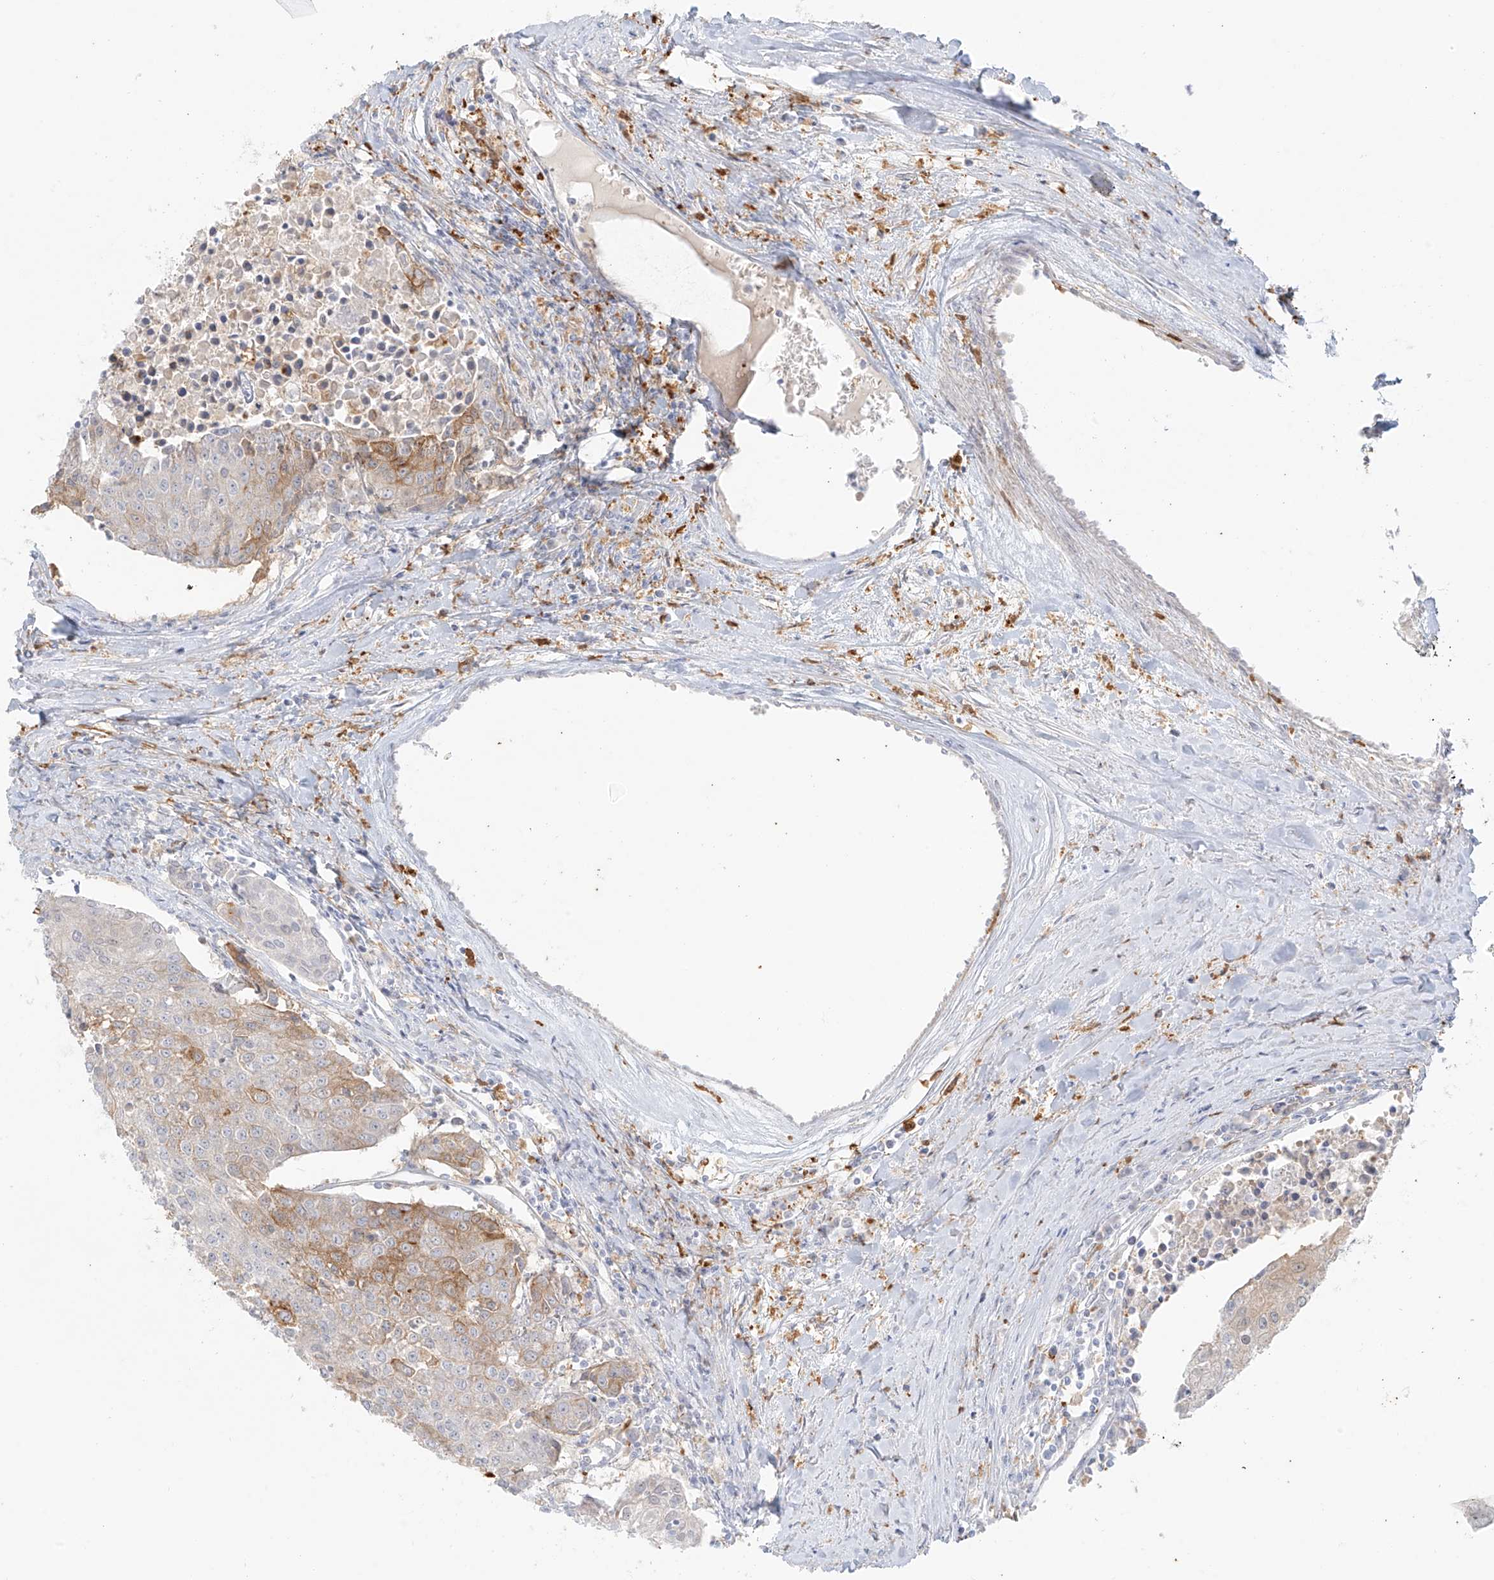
{"staining": {"intensity": "moderate", "quantity": "<25%", "location": "cytoplasmic/membranous"}, "tissue": "urothelial cancer", "cell_type": "Tumor cells", "image_type": "cancer", "snomed": [{"axis": "morphology", "description": "Urothelial carcinoma, High grade"}, {"axis": "topography", "description": "Urinary bladder"}], "caption": "Immunohistochemical staining of high-grade urothelial carcinoma demonstrates low levels of moderate cytoplasmic/membranous positivity in about <25% of tumor cells.", "gene": "UPK1B", "patient": {"sex": "female", "age": 85}}